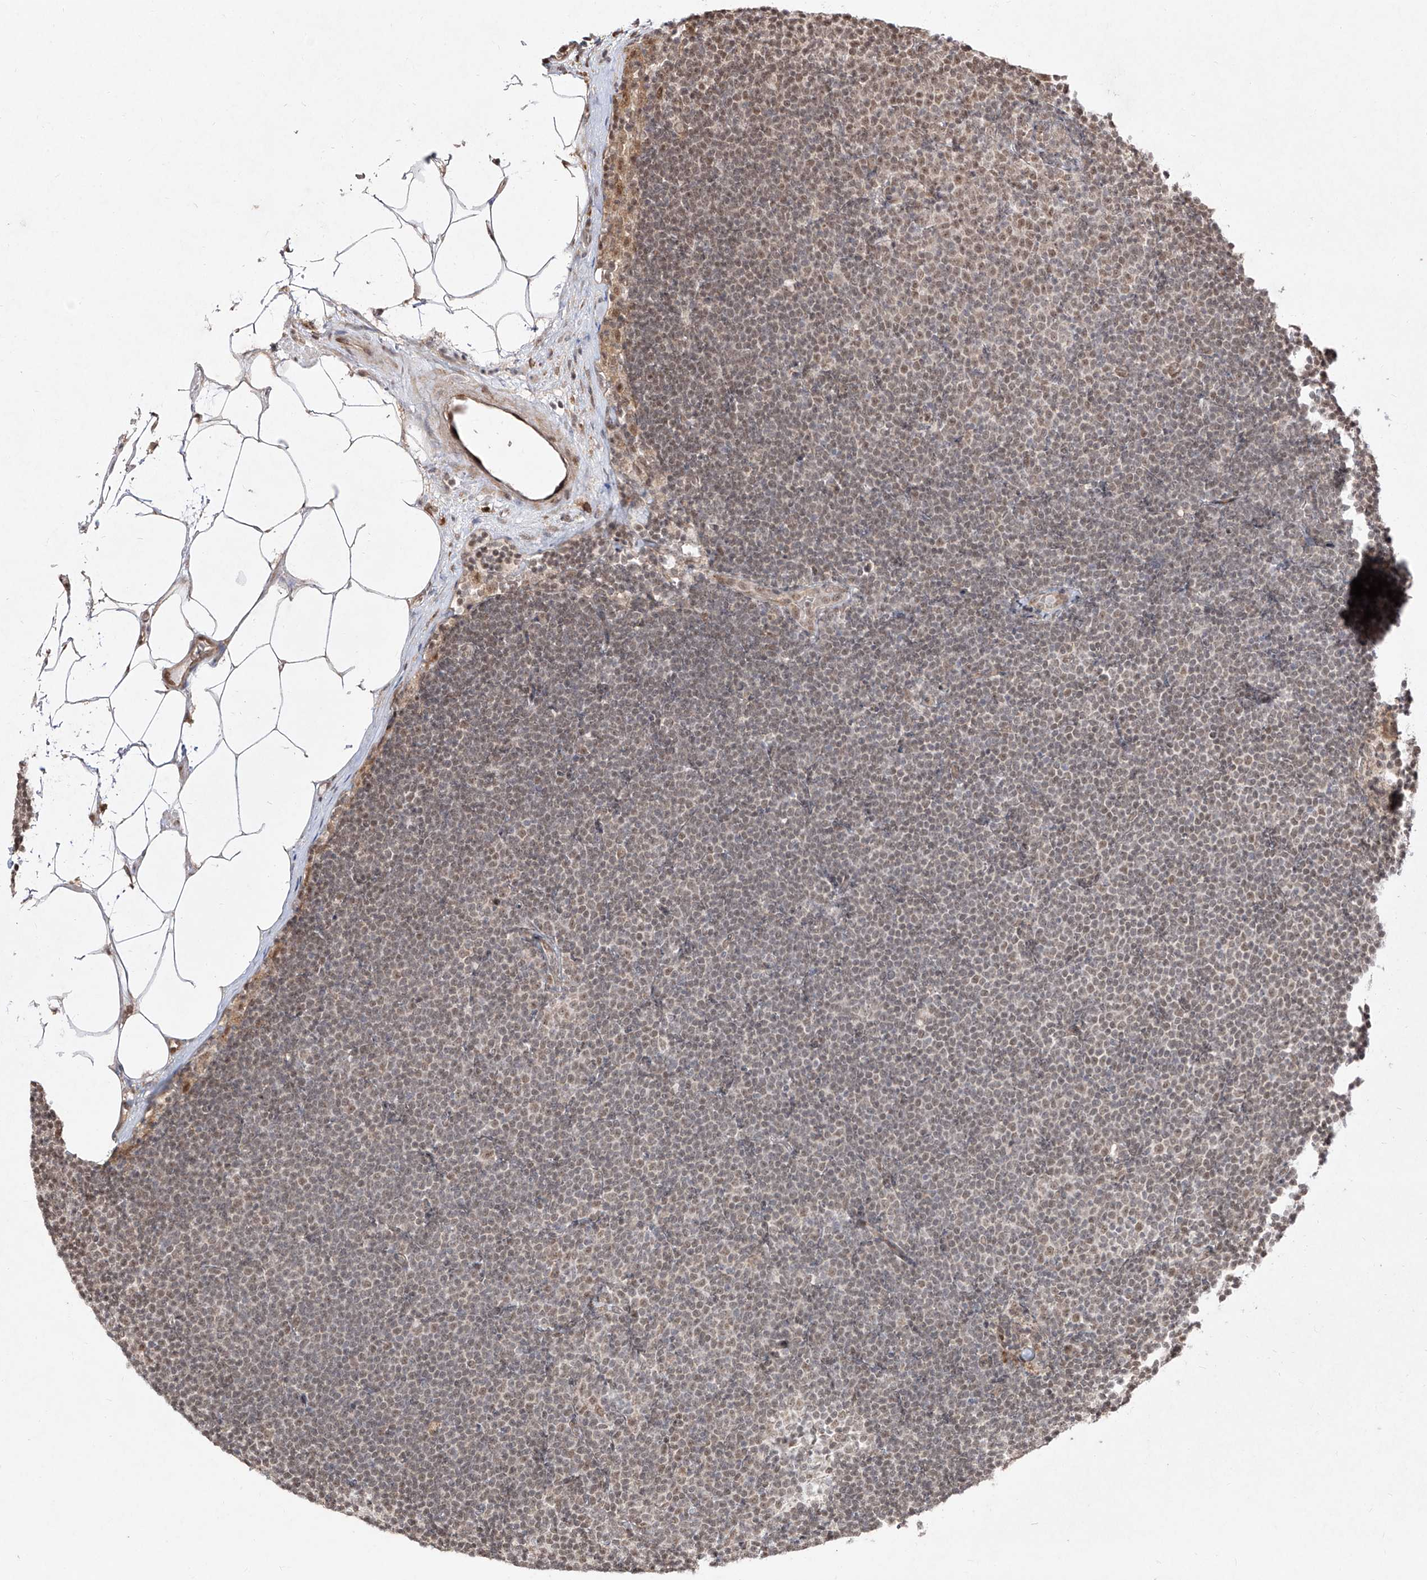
{"staining": {"intensity": "moderate", "quantity": "<25%", "location": "nuclear"}, "tissue": "lymphoma", "cell_type": "Tumor cells", "image_type": "cancer", "snomed": [{"axis": "morphology", "description": "Malignant lymphoma, non-Hodgkin's type, Low grade"}, {"axis": "topography", "description": "Lymph node"}], "caption": "Immunohistochemical staining of lymphoma displays moderate nuclear protein positivity in about <25% of tumor cells.", "gene": "SNRNP27", "patient": {"sex": "female", "age": 53}}